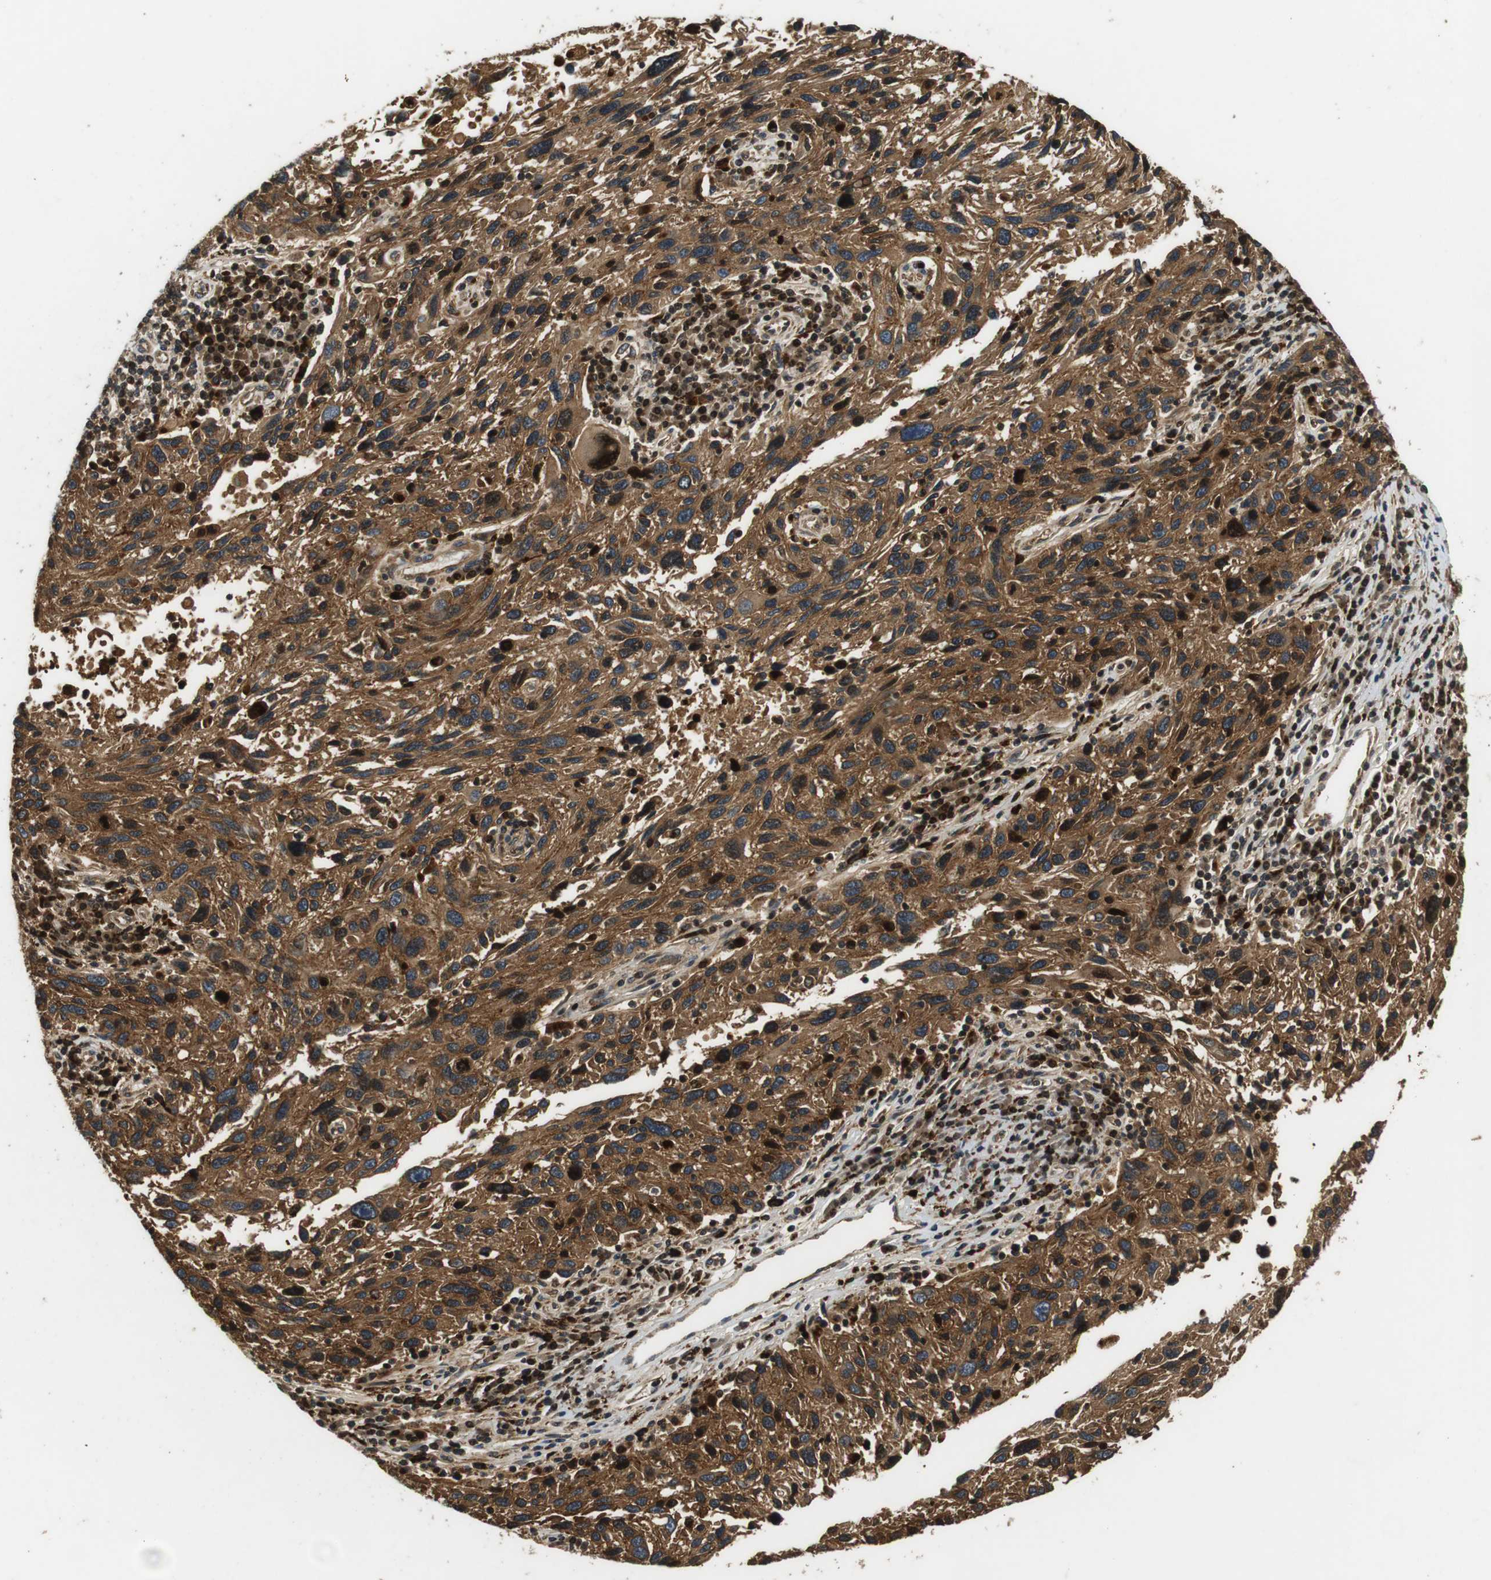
{"staining": {"intensity": "moderate", "quantity": ">75%", "location": "cytoplasmic/membranous,nuclear"}, "tissue": "melanoma", "cell_type": "Tumor cells", "image_type": "cancer", "snomed": [{"axis": "morphology", "description": "Malignant melanoma, NOS"}, {"axis": "topography", "description": "Skin"}], "caption": "Human malignant melanoma stained with a brown dye exhibits moderate cytoplasmic/membranous and nuclear positive positivity in approximately >75% of tumor cells.", "gene": "TXNRD1", "patient": {"sex": "male", "age": 53}}